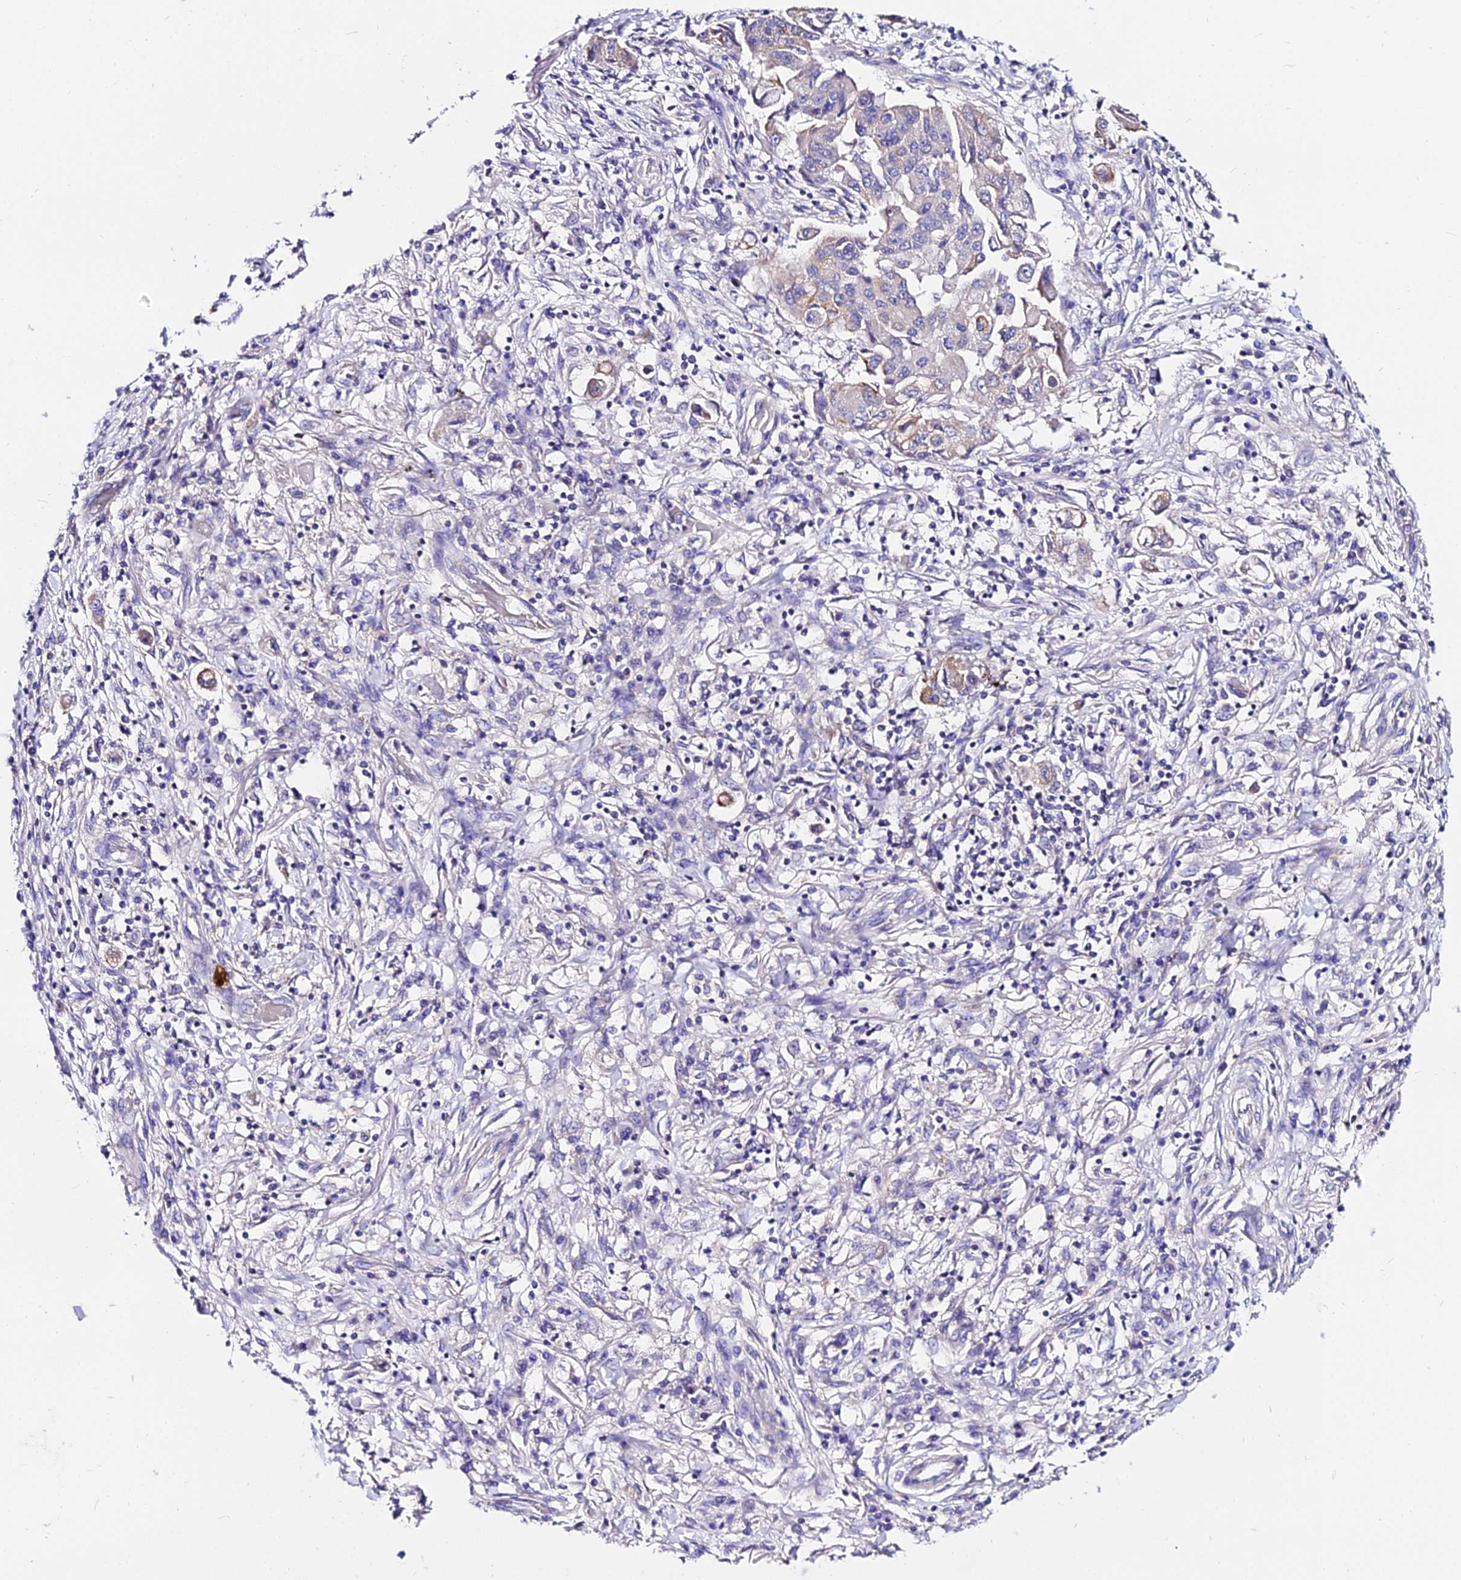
{"staining": {"intensity": "negative", "quantity": "none", "location": "none"}, "tissue": "lung cancer", "cell_type": "Tumor cells", "image_type": "cancer", "snomed": [{"axis": "morphology", "description": "Squamous cell carcinoma, NOS"}, {"axis": "topography", "description": "Lung"}], "caption": "This is an IHC photomicrograph of human squamous cell carcinoma (lung). There is no positivity in tumor cells.", "gene": "DAW1", "patient": {"sex": "male", "age": 74}}